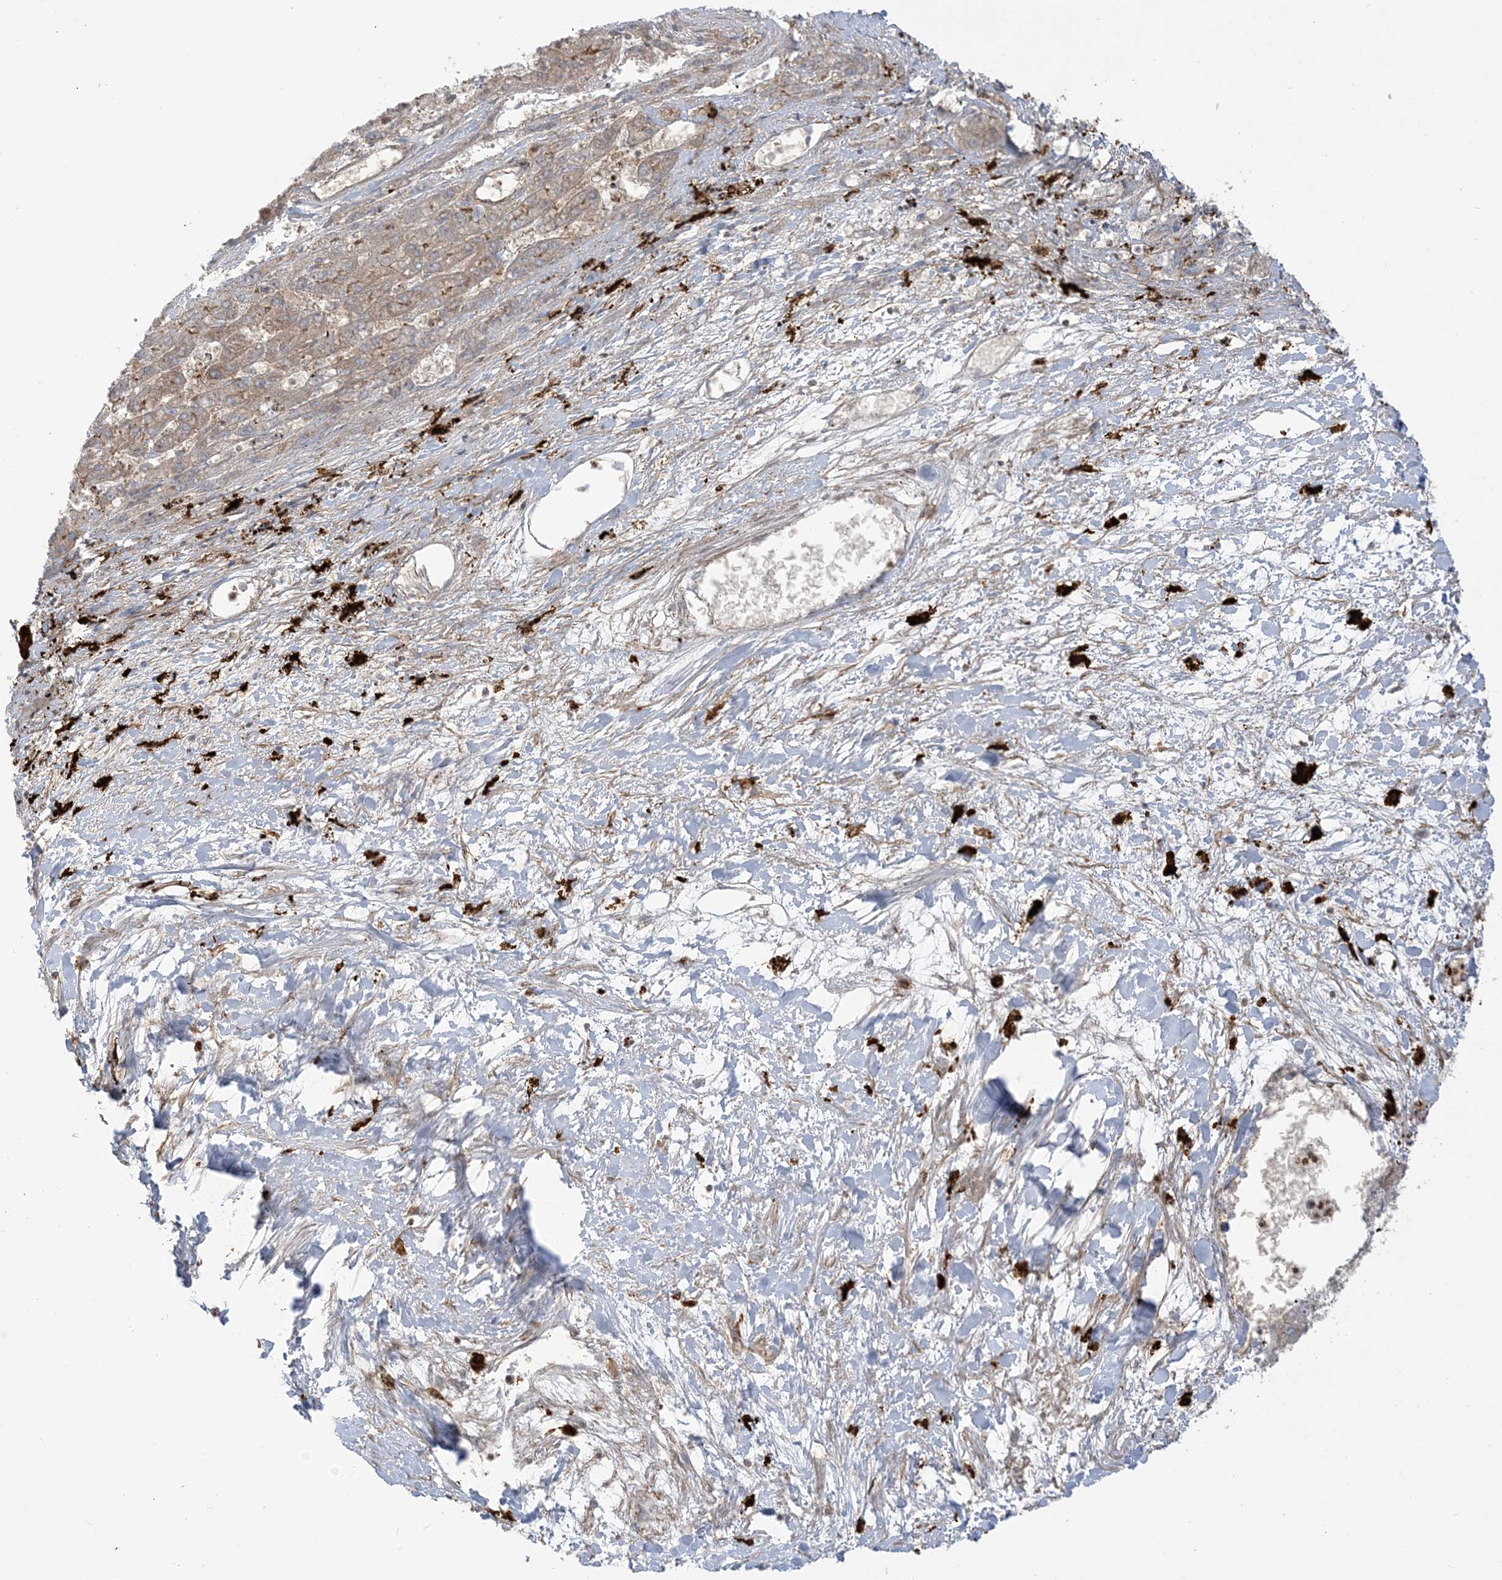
{"staining": {"intensity": "moderate", "quantity": "<25%", "location": "cytoplasmic/membranous"}, "tissue": "liver cancer", "cell_type": "Tumor cells", "image_type": "cancer", "snomed": [{"axis": "morphology", "description": "Carcinoma, Hepatocellular, NOS"}, {"axis": "topography", "description": "Liver"}], "caption": "Hepatocellular carcinoma (liver) stained with IHC shows moderate cytoplasmic/membranous positivity in about <25% of tumor cells.", "gene": "ICMT", "patient": {"sex": "female", "age": 73}}